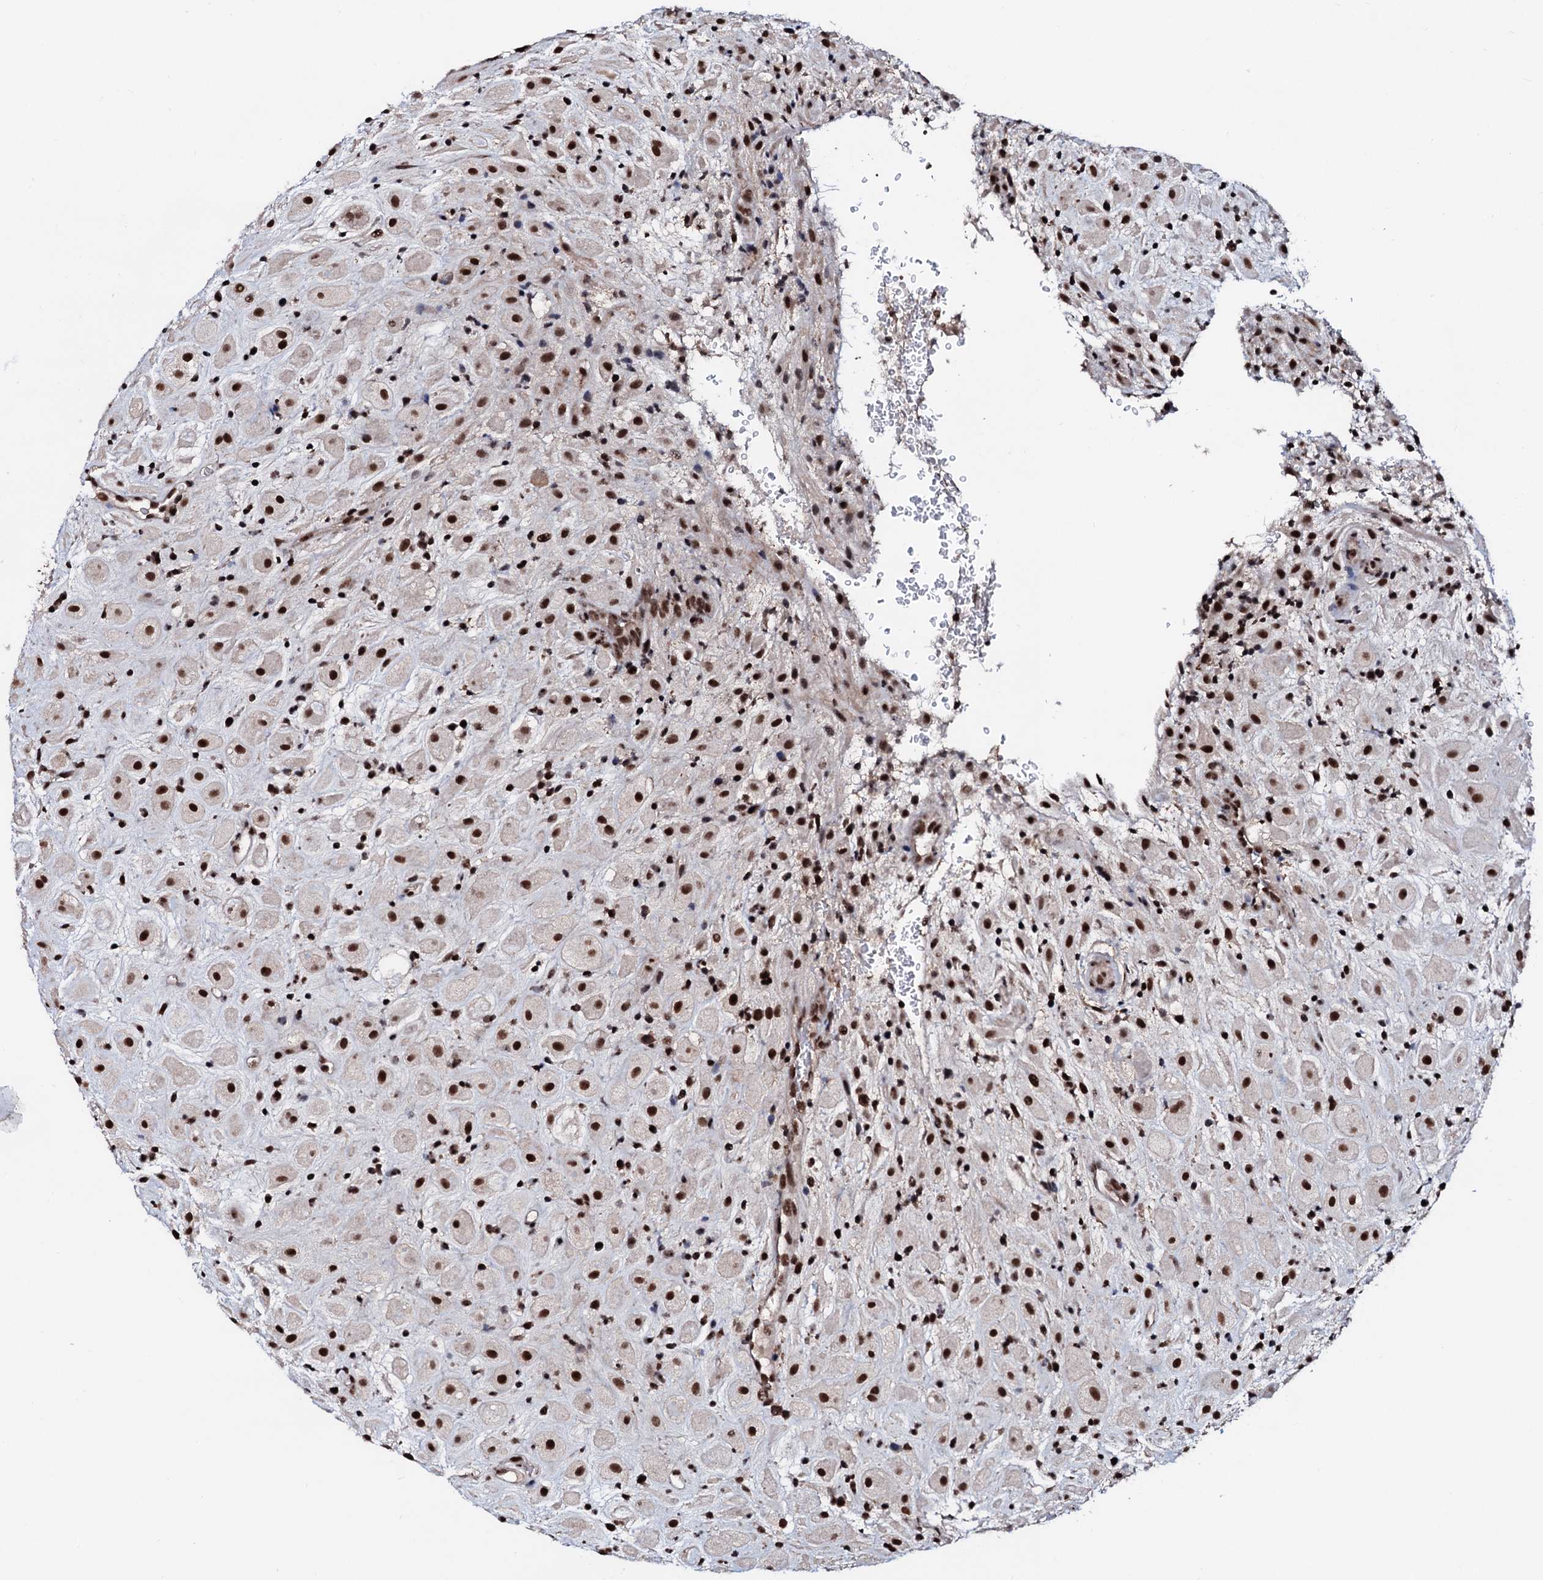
{"staining": {"intensity": "strong", "quantity": ">75%", "location": "nuclear"}, "tissue": "placenta", "cell_type": "Decidual cells", "image_type": "normal", "snomed": [{"axis": "morphology", "description": "Normal tissue, NOS"}, {"axis": "topography", "description": "Placenta"}], "caption": "High-power microscopy captured an immunohistochemistry (IHC) histopathology image of unremarkable placenta, revealing strong nuclear expression in approximately >75% of decidual cells. The staining was performed using DAB to visualize the protein expression in brown, while the nuclei were stained in blue with hematoxylin (Magnification: 20x).", "gene": "PRPF18", "patient": {"sex": "female", "age": 35}}